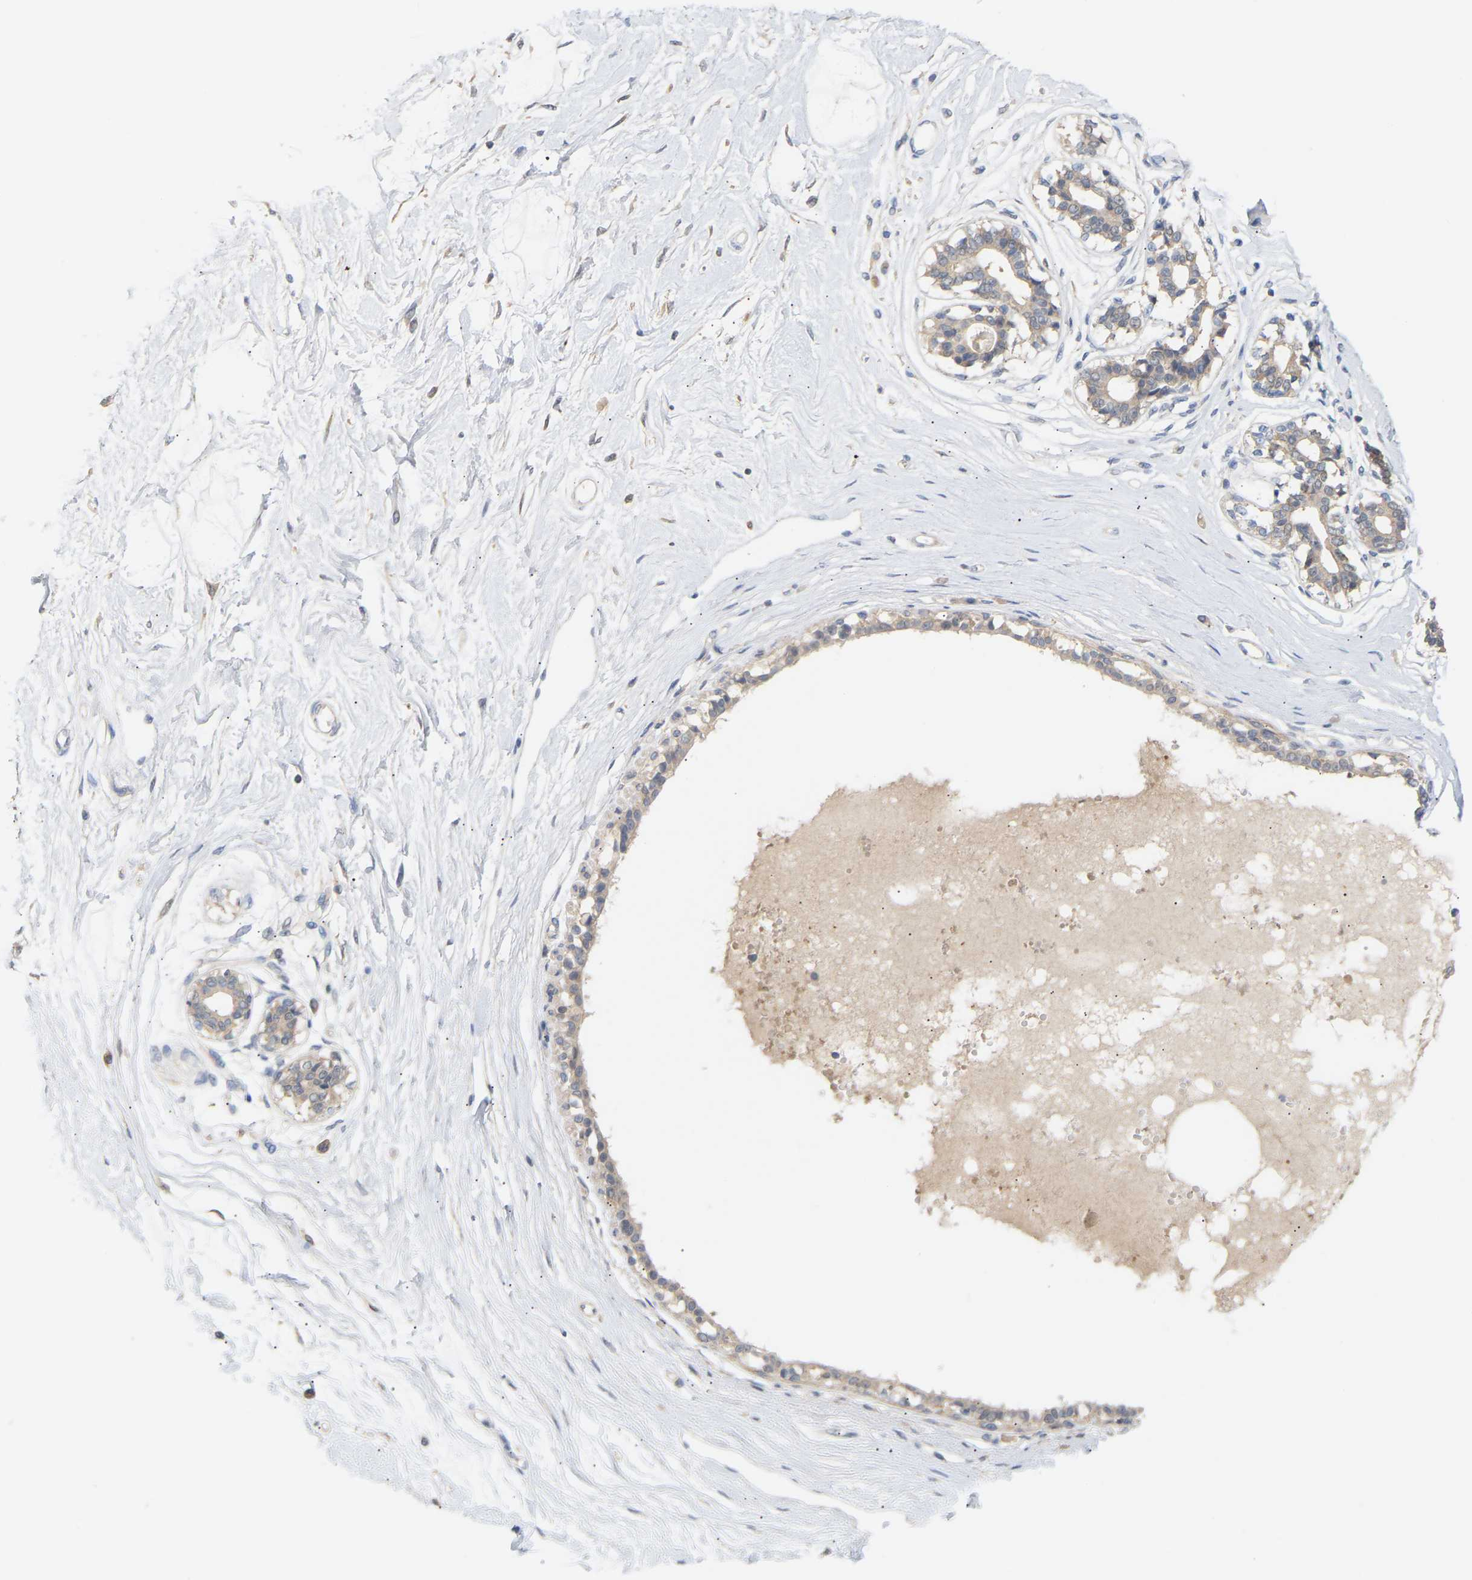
{"staining": {"intensity": "negative", "quantity": "none", "location": "none"}, "tissue": "breast", "cell_type": "Adipocytes", "image_type": "normal", "snomed": [{"axis": "morphology", "description": "Normal tissue, NOS"}, {"axis": "topography", "description": "Breast"}], "caption": "Immunohistochemistry (IHC) photomicrograph of normal breast: human breast stained with DAB (3,3'-diaminobenzidine) shows no significant protein expression in adipocytes.", "gene": "TPMT", "patient": {"sex": "female", "age": 45}}